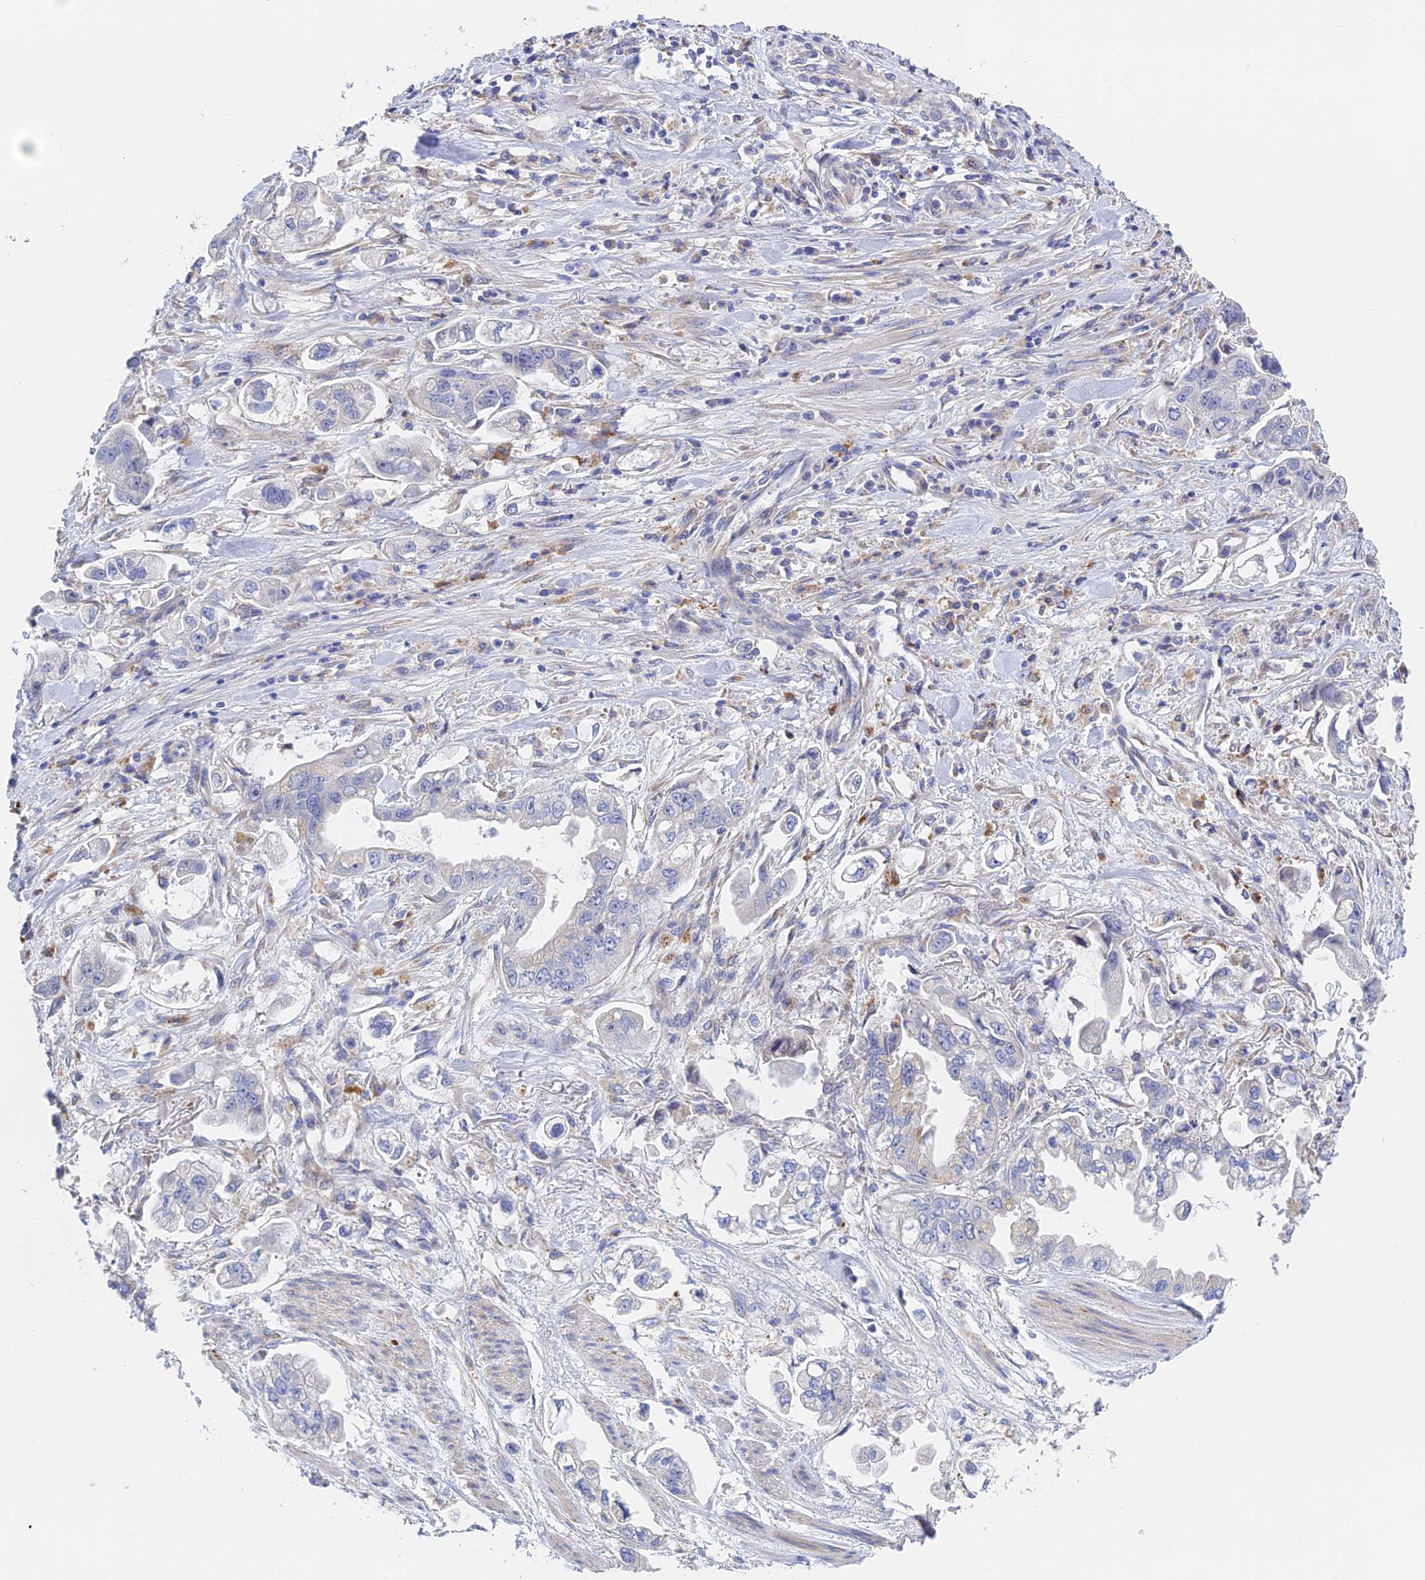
{"staining": {"intensity": "negative", "quantity": "none", "location": "none"}, "tissue": "stomach cancer", "cell_type": "Tumor cells", "image_type": "cancer", "snomed": [{"axis": "morphology", "description": "Adenocarcinoma, NOS"}, {"axis": "topography", "description": "Stomach"}], "caption": "Human adenocarcinoma (stomach) stained for a protein using IHC reveals no staining in tumor cells.", "gene": "RPGRIP1L", "patient": {"sex": "male", "age": 62}}